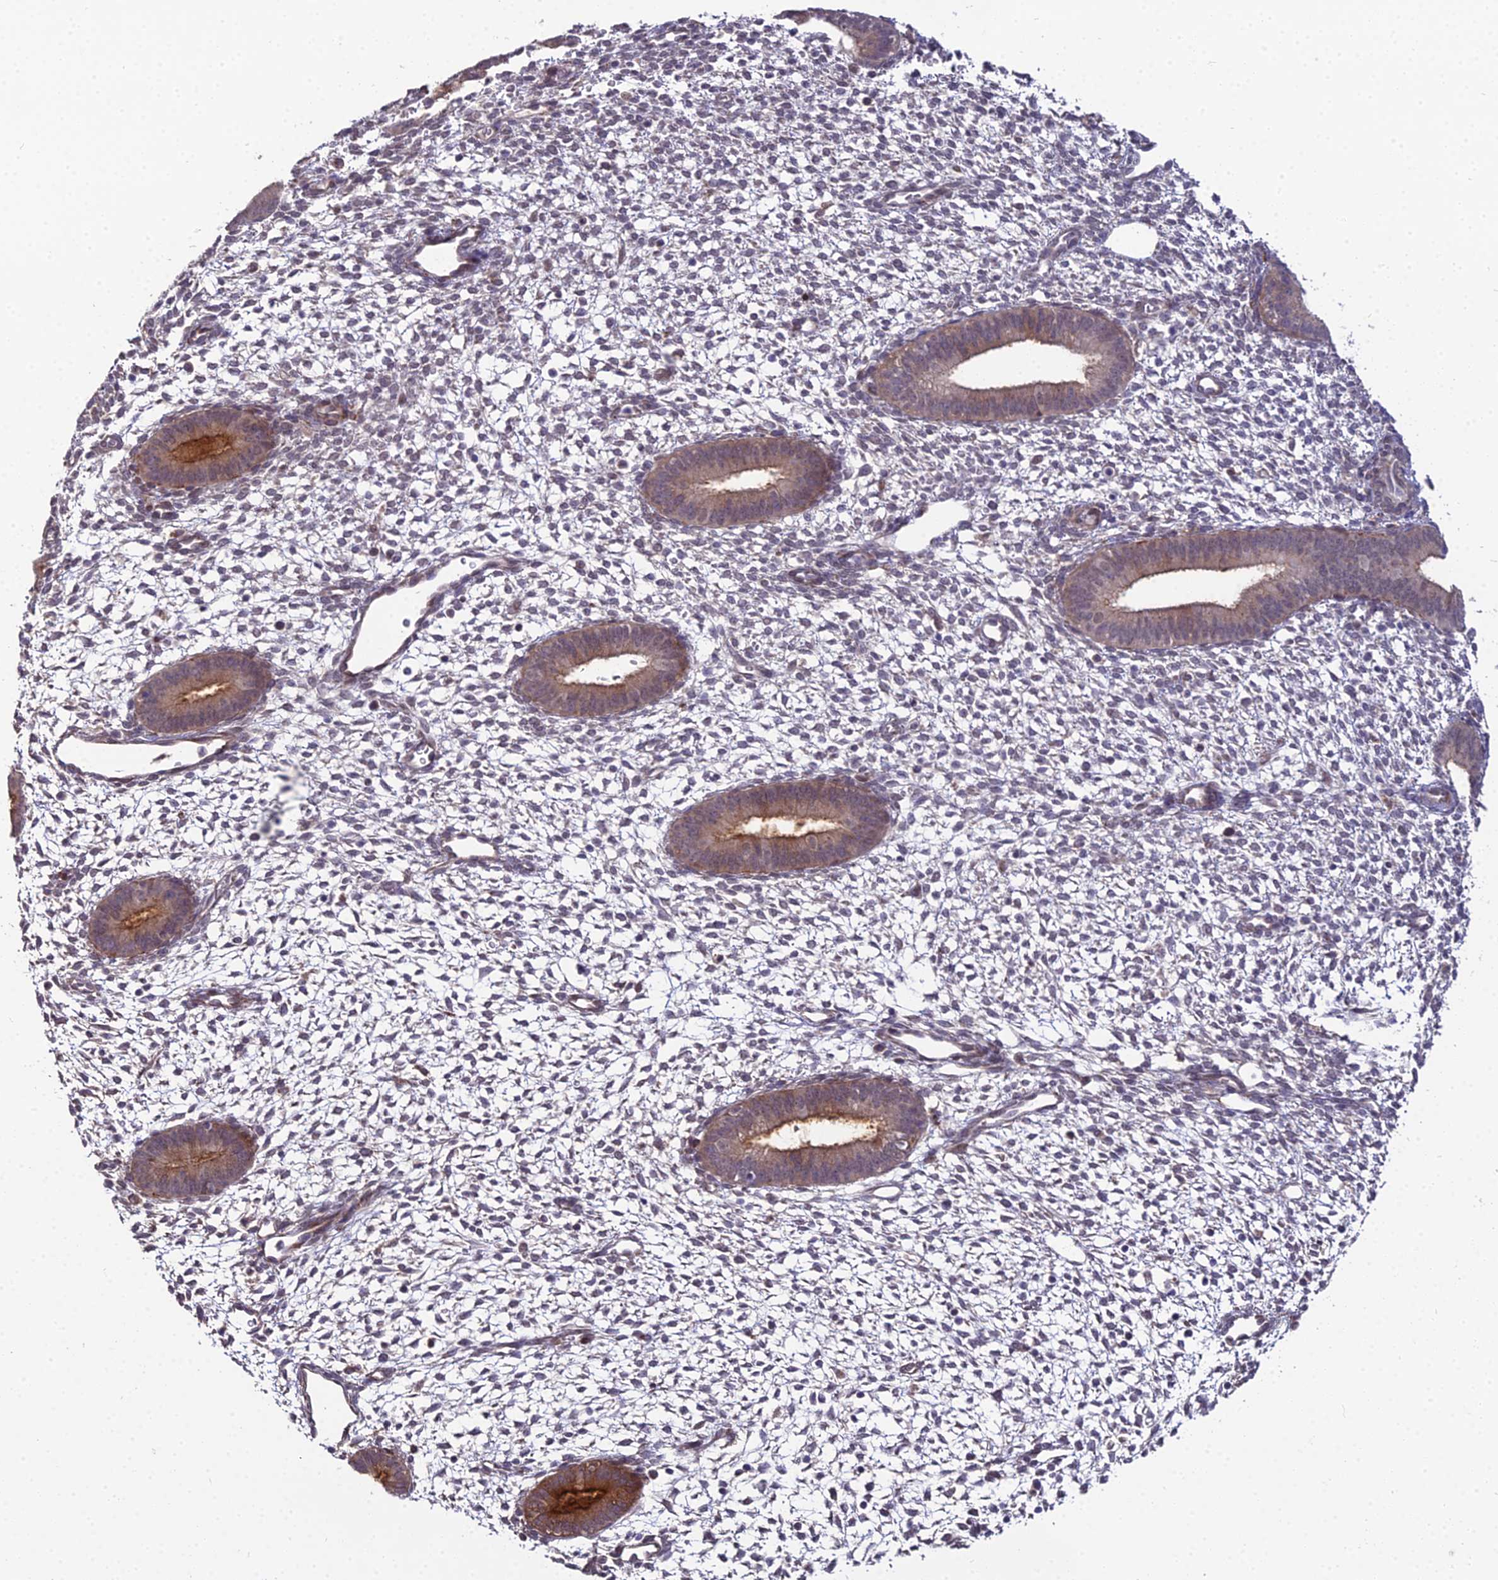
{"staining": {"intensity": "negative", "quantity": "none", "location": "none"}, "tissue": "endometrium", "cell_type": "Cells in endometrial stroma", "image_type": "normal", "snomed": [{"axis": "morphology", "description": "Normal tissue, NOS"}, {"axis": "topography", "description": "Endometrium"}], "caption": "High power microscopy image of an IHC photomicrograph of normal endometrium, revealing no significant staining in cells in endometrial stroma. (DAB immunohistochemistry (IHC) visualized using brightfield microscopy, high magnification).", "gene": "TROAP", "patient": {"sex": "female", "age": 46}}